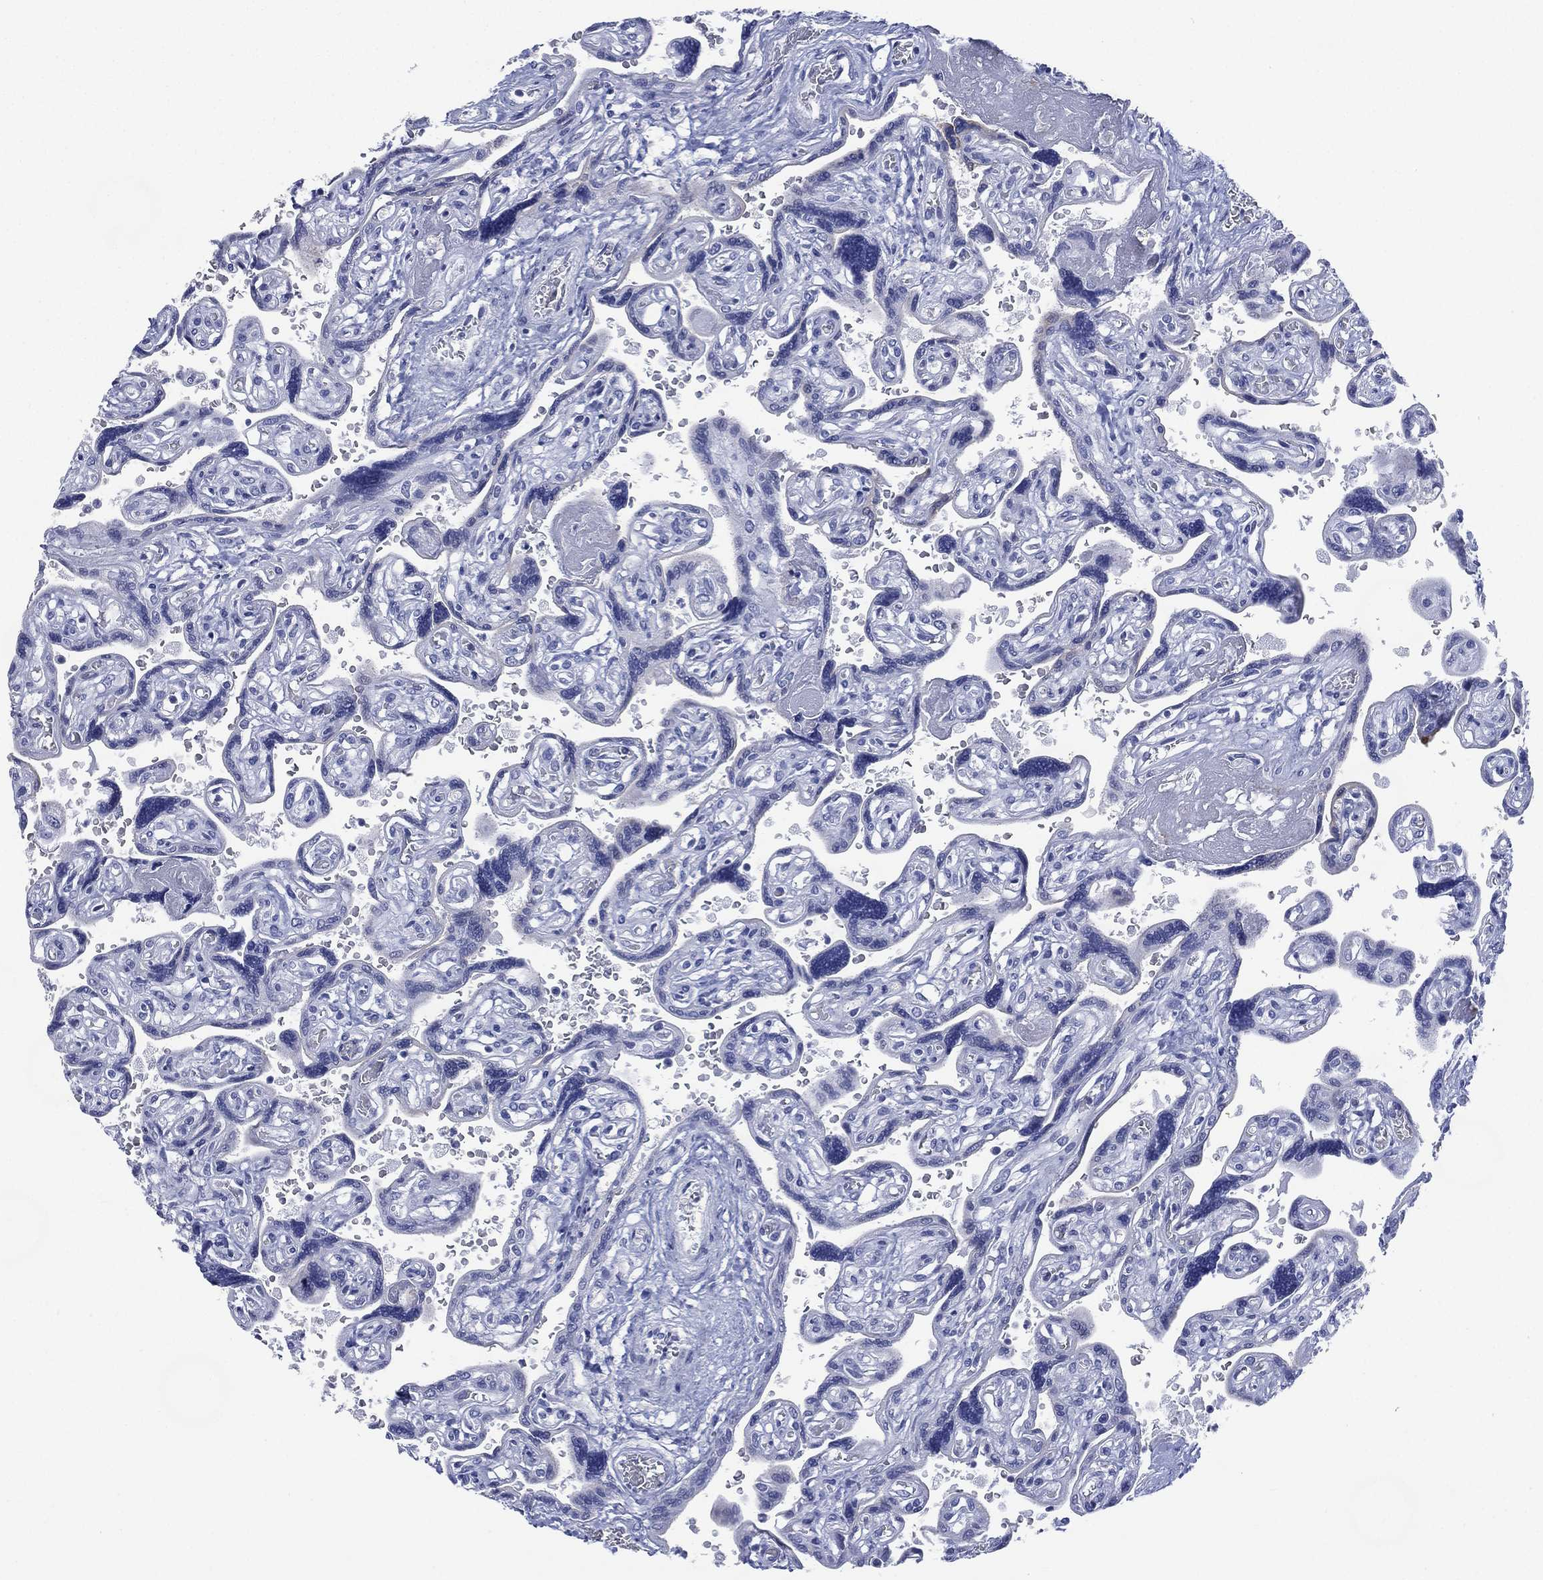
{"staining": {"intensity": "negative", "quantity": "none", "location": "none"}, "tissue": "placenta", "cell_type": "Decidual cells", "image_type": "normal", "snomed": [{"axis": "morphology", "description": "Normal tissue, NOS"}, {"axis": "topography", "description": "Placenta"}], "caption": "Human placenta stained for a protein using immunohistochemistry displays no positivity in decidual cells.", "gene": "TMEM247", "patient": {"sex": "female", "age": 32}}